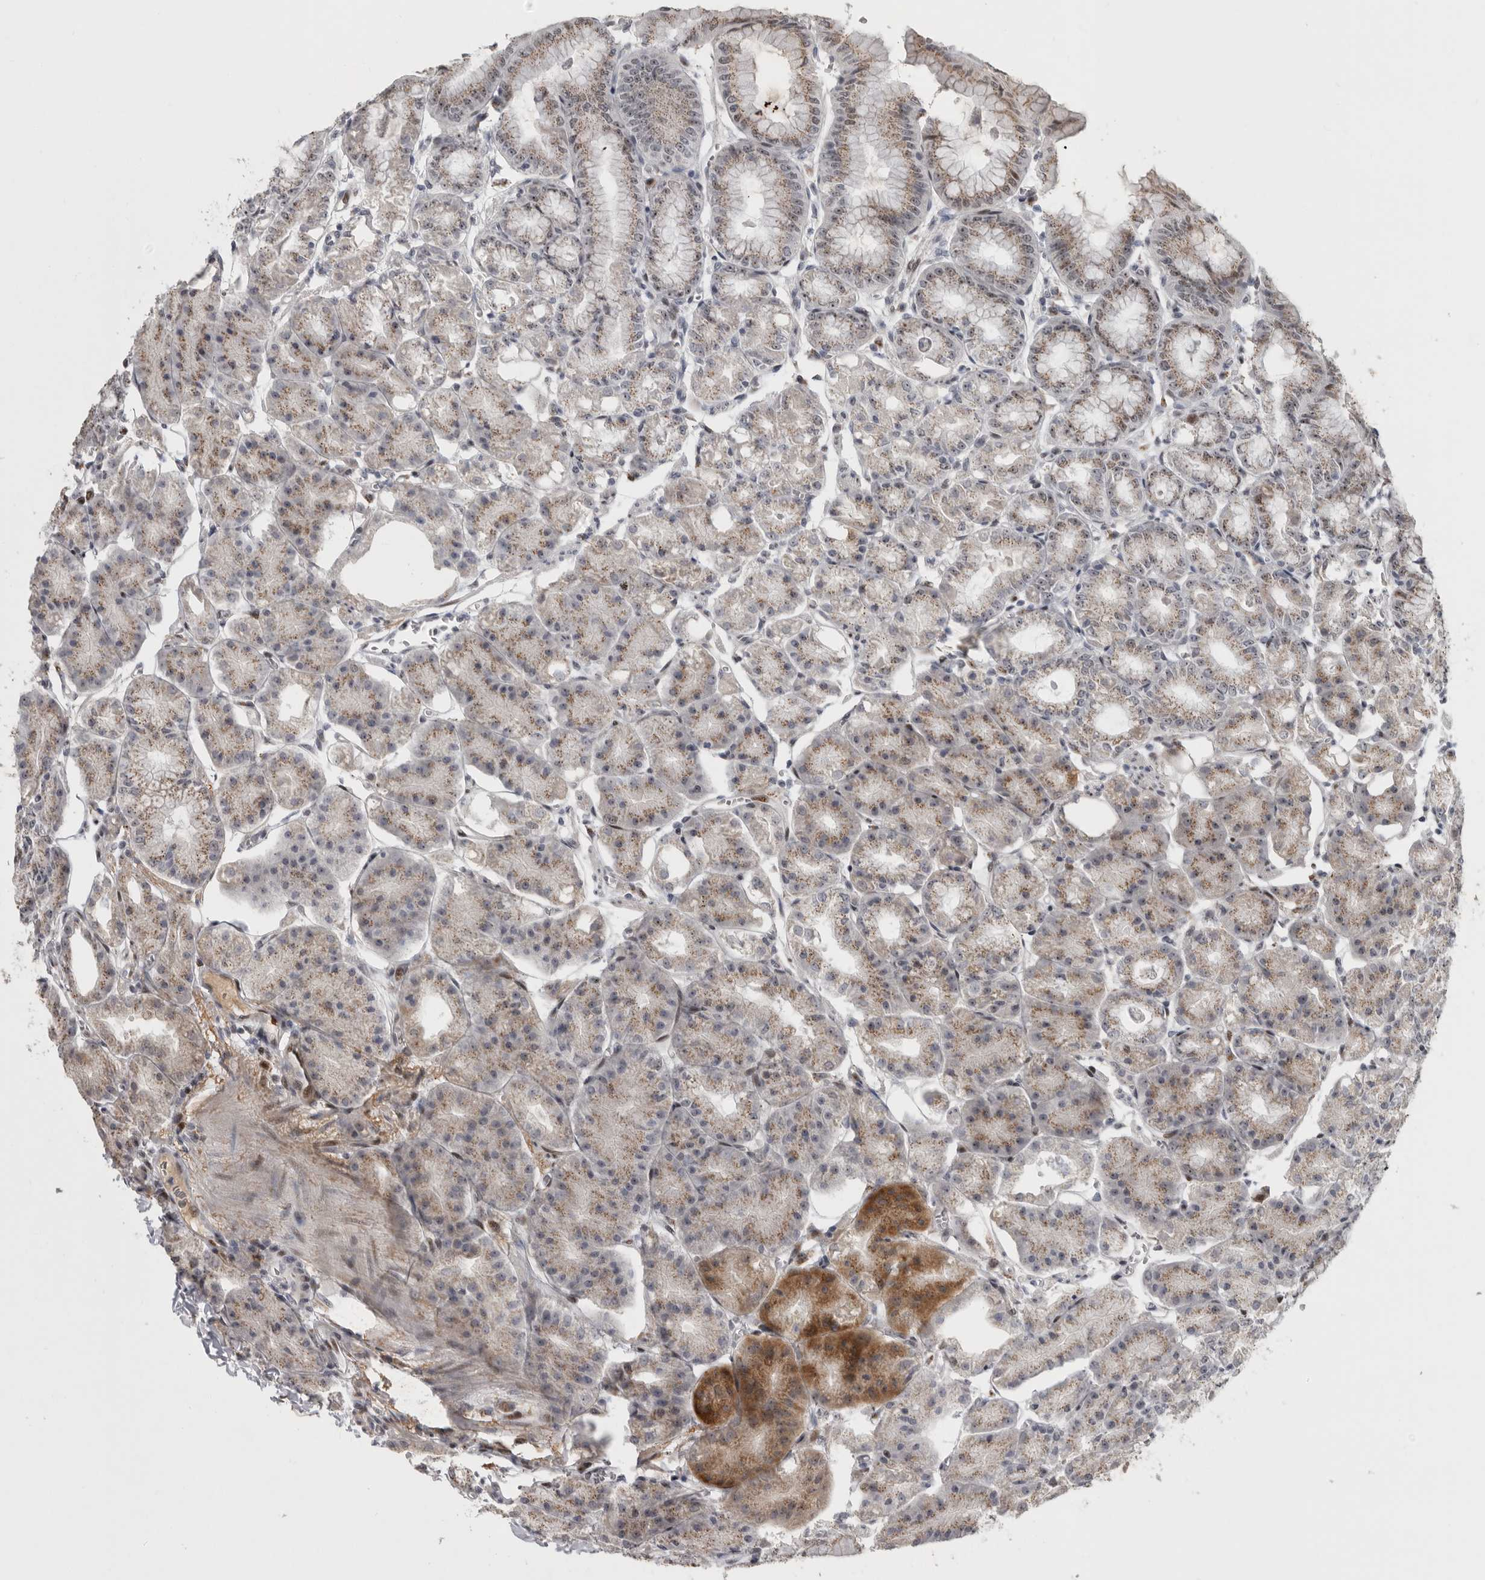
{"staining": {"intensity": "moderate", "quantity": ">75%", "location": "cytoplasmic/membranous,nuclear"}, "tissue": "stomach", "cell_type": "Glandular cells", "image_type": "normal", "snomed": [{"axis": "morphology", "description": "Normal tissue, NOS"}, {"axis": "topography", "description": "Stomach, lower"}], "caption": "Glandular cells demonstrate moderate cytoplasmic/membranous,nuclear staining in about >75% of cells in normal stomach. The staining was performed using DAB to visualize the protein expression in brown, while the nuclei were stained in blue with hematoxylin (Magnification: 20x).", "gene": "PCMTD1", "patient": {"sex": "male", "age": 71}}